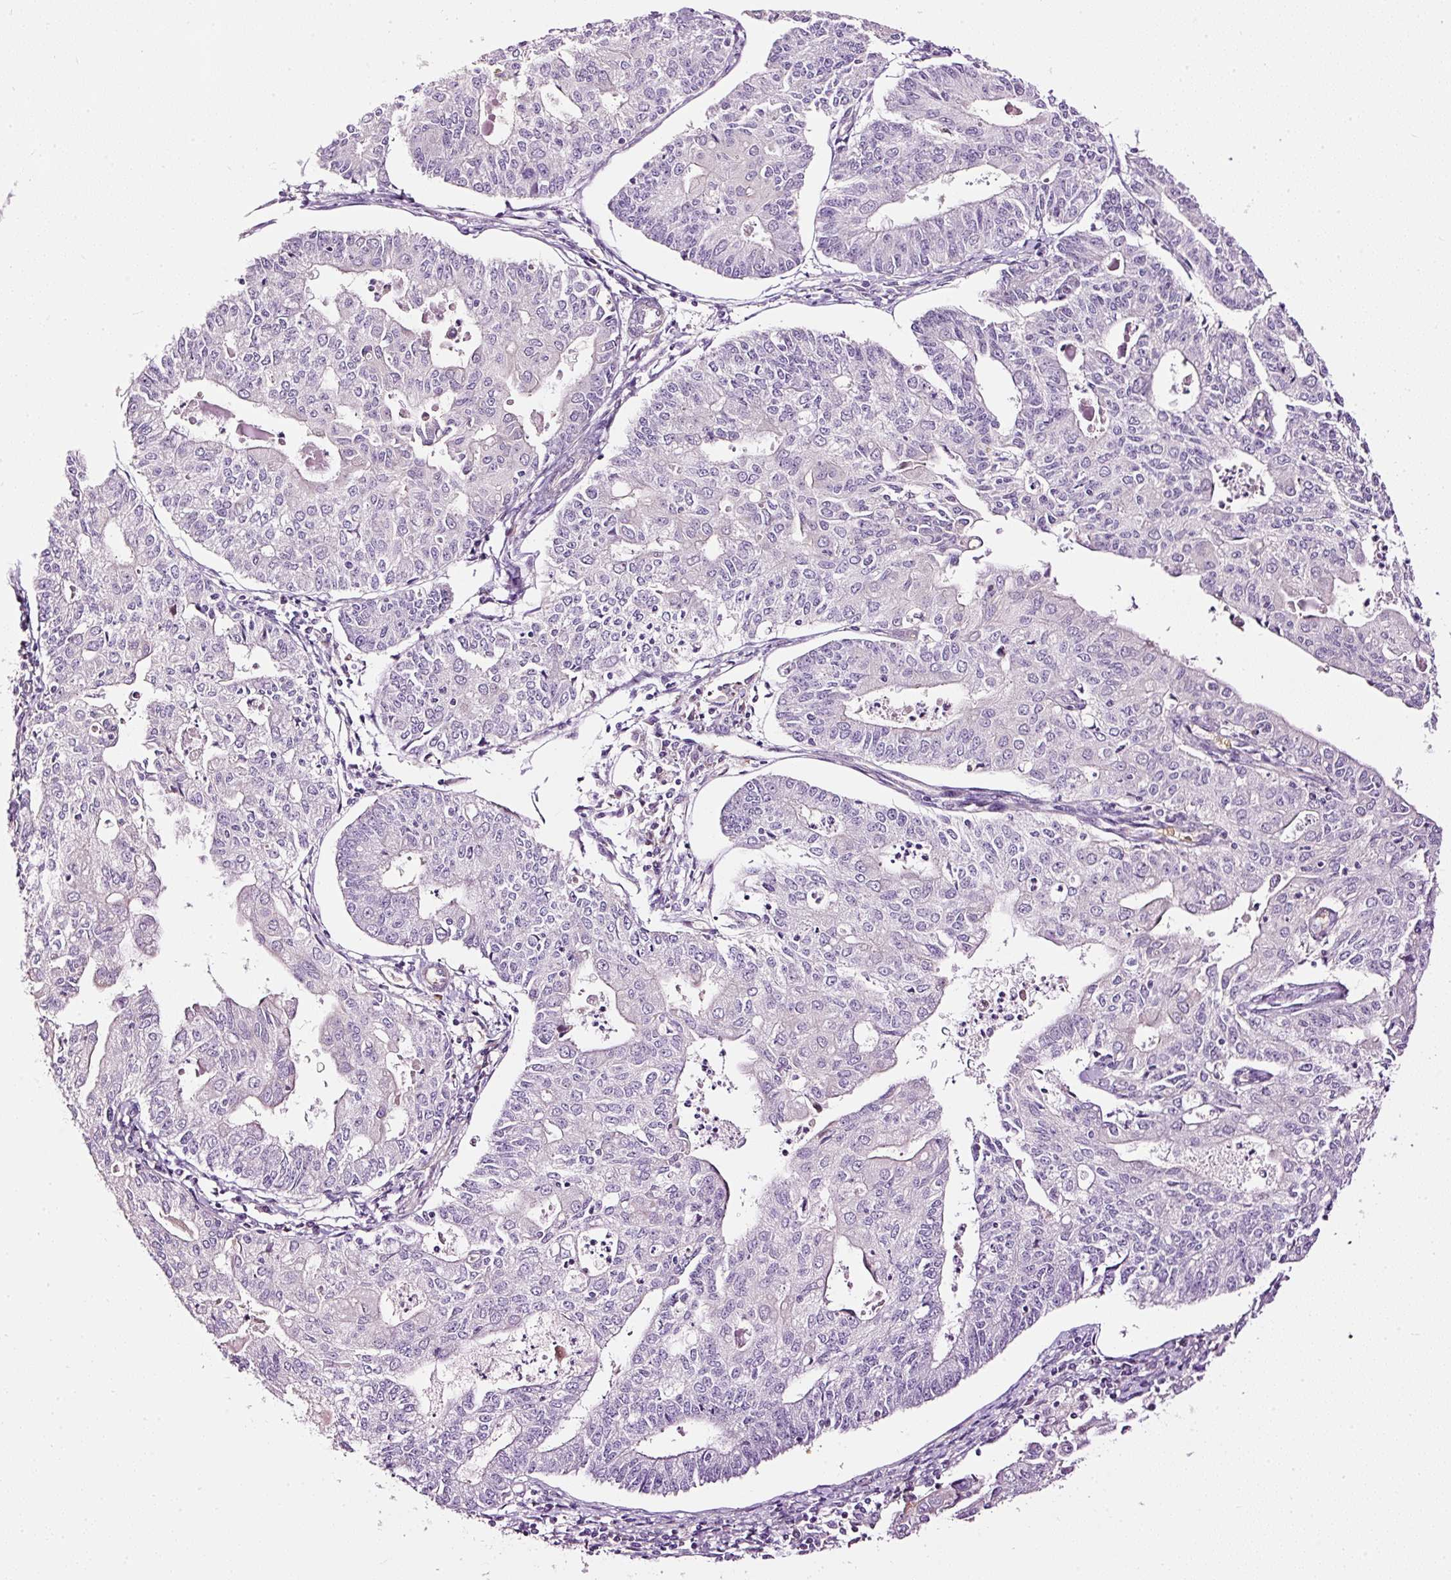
{"staining": {"intensity": "negative", "quantity": "none", "location": "none"}, "tissue": "endometrial cancer", "cell_type": "Tumor cells", "image_type": "cancer", "snomed": [{"axis": "morphology", "description": "Adenocarcinoma, NOS"}, {"axis": "topography", "description": "Endometrium"}], "caption": "IHC of human endometrial cancer demonstrates no staining in tumor cells.", "gene": "USHBP1", "patient": {"sex": "female", "age": 56}}